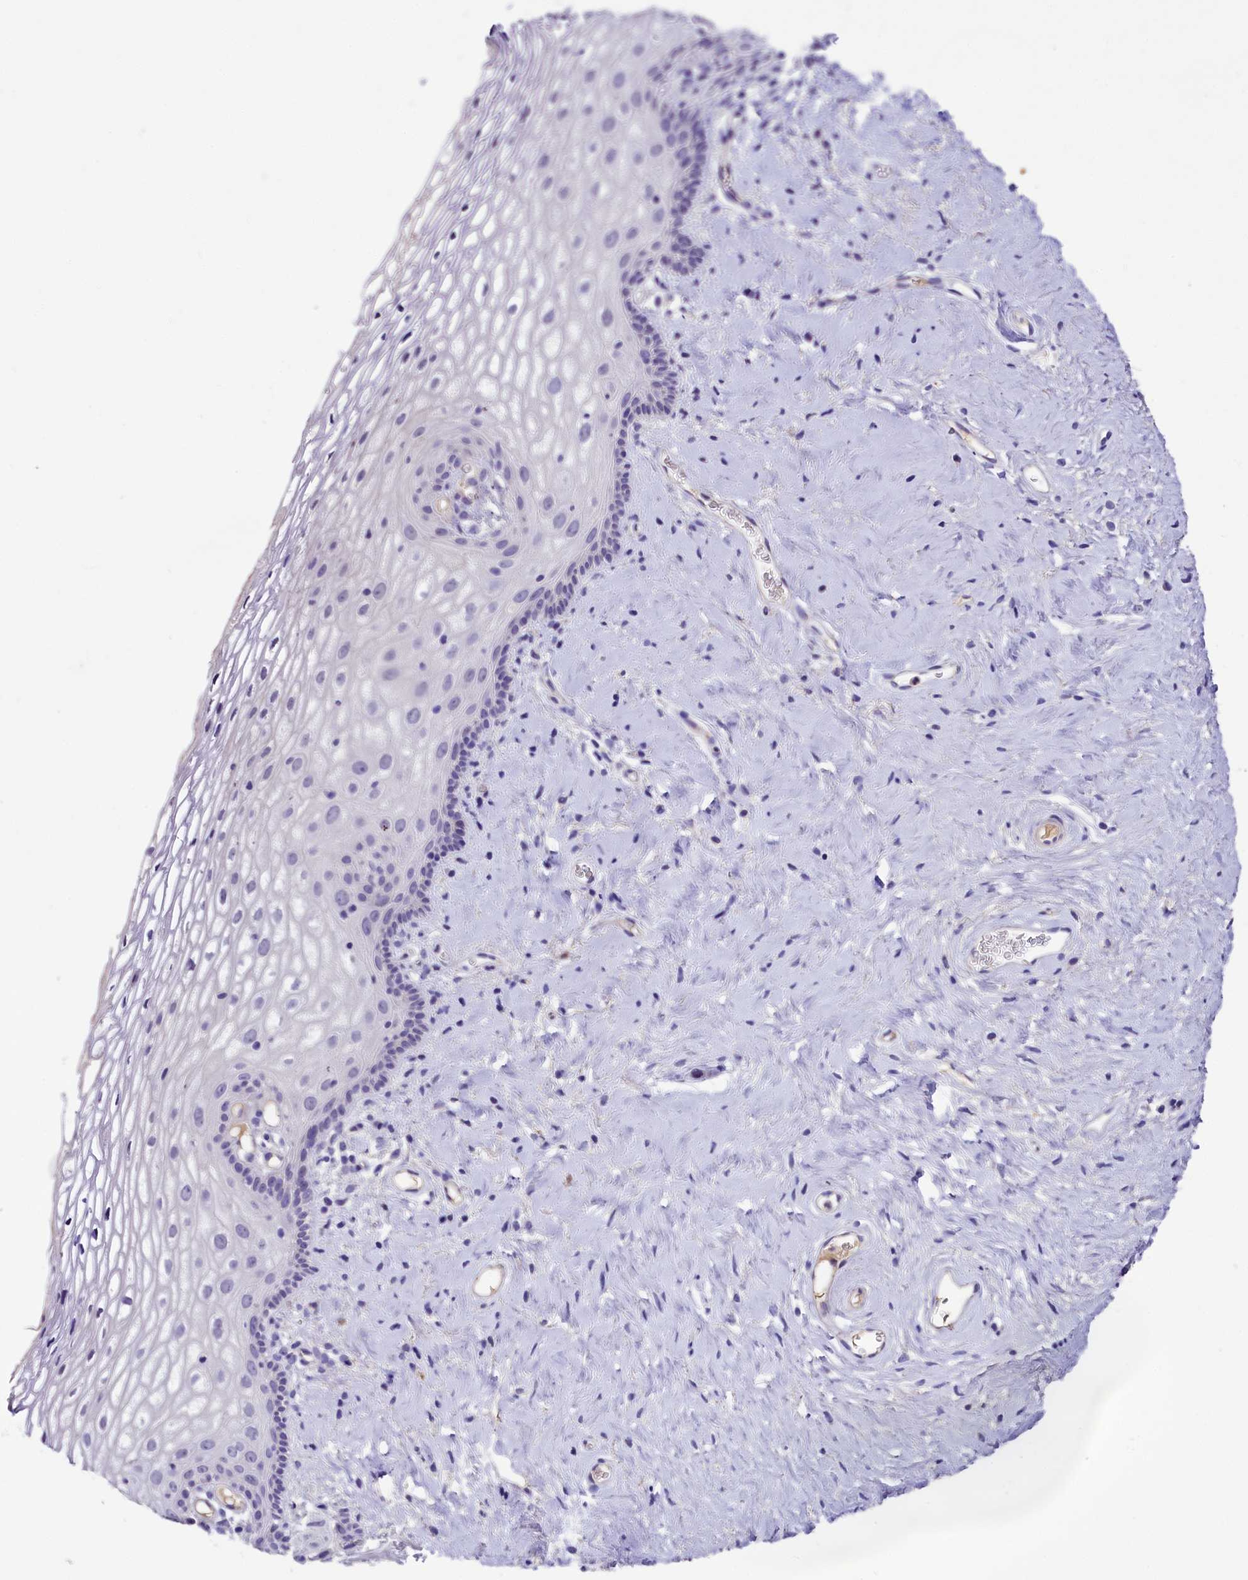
{"staining": {"intensity": "negative", "quantity": "none", "location": "none"}, "tissue": "vagina", "cell_type": "Squamous epithelial cells", "image_type": "normal", "snomed": [{"axis": "morphology", "description": "Normal tissue, NOS"}, {"axis": "morphology", "description": "Adenocarcinoma, NOS"}, {"axis": "topography", "description": "Rectum"}, {"axis": "topography", "description": "Vagina"}], "caption": "High power microscopy image of an IHC image of unremarkable vagina, revealing no significant positivity in squamous epithelial cells. (Immunohistochemistry, brightfield microscopy, high magnification).", "gene": "MEX3B", "patient": {"sex": "female", "age": 71}}